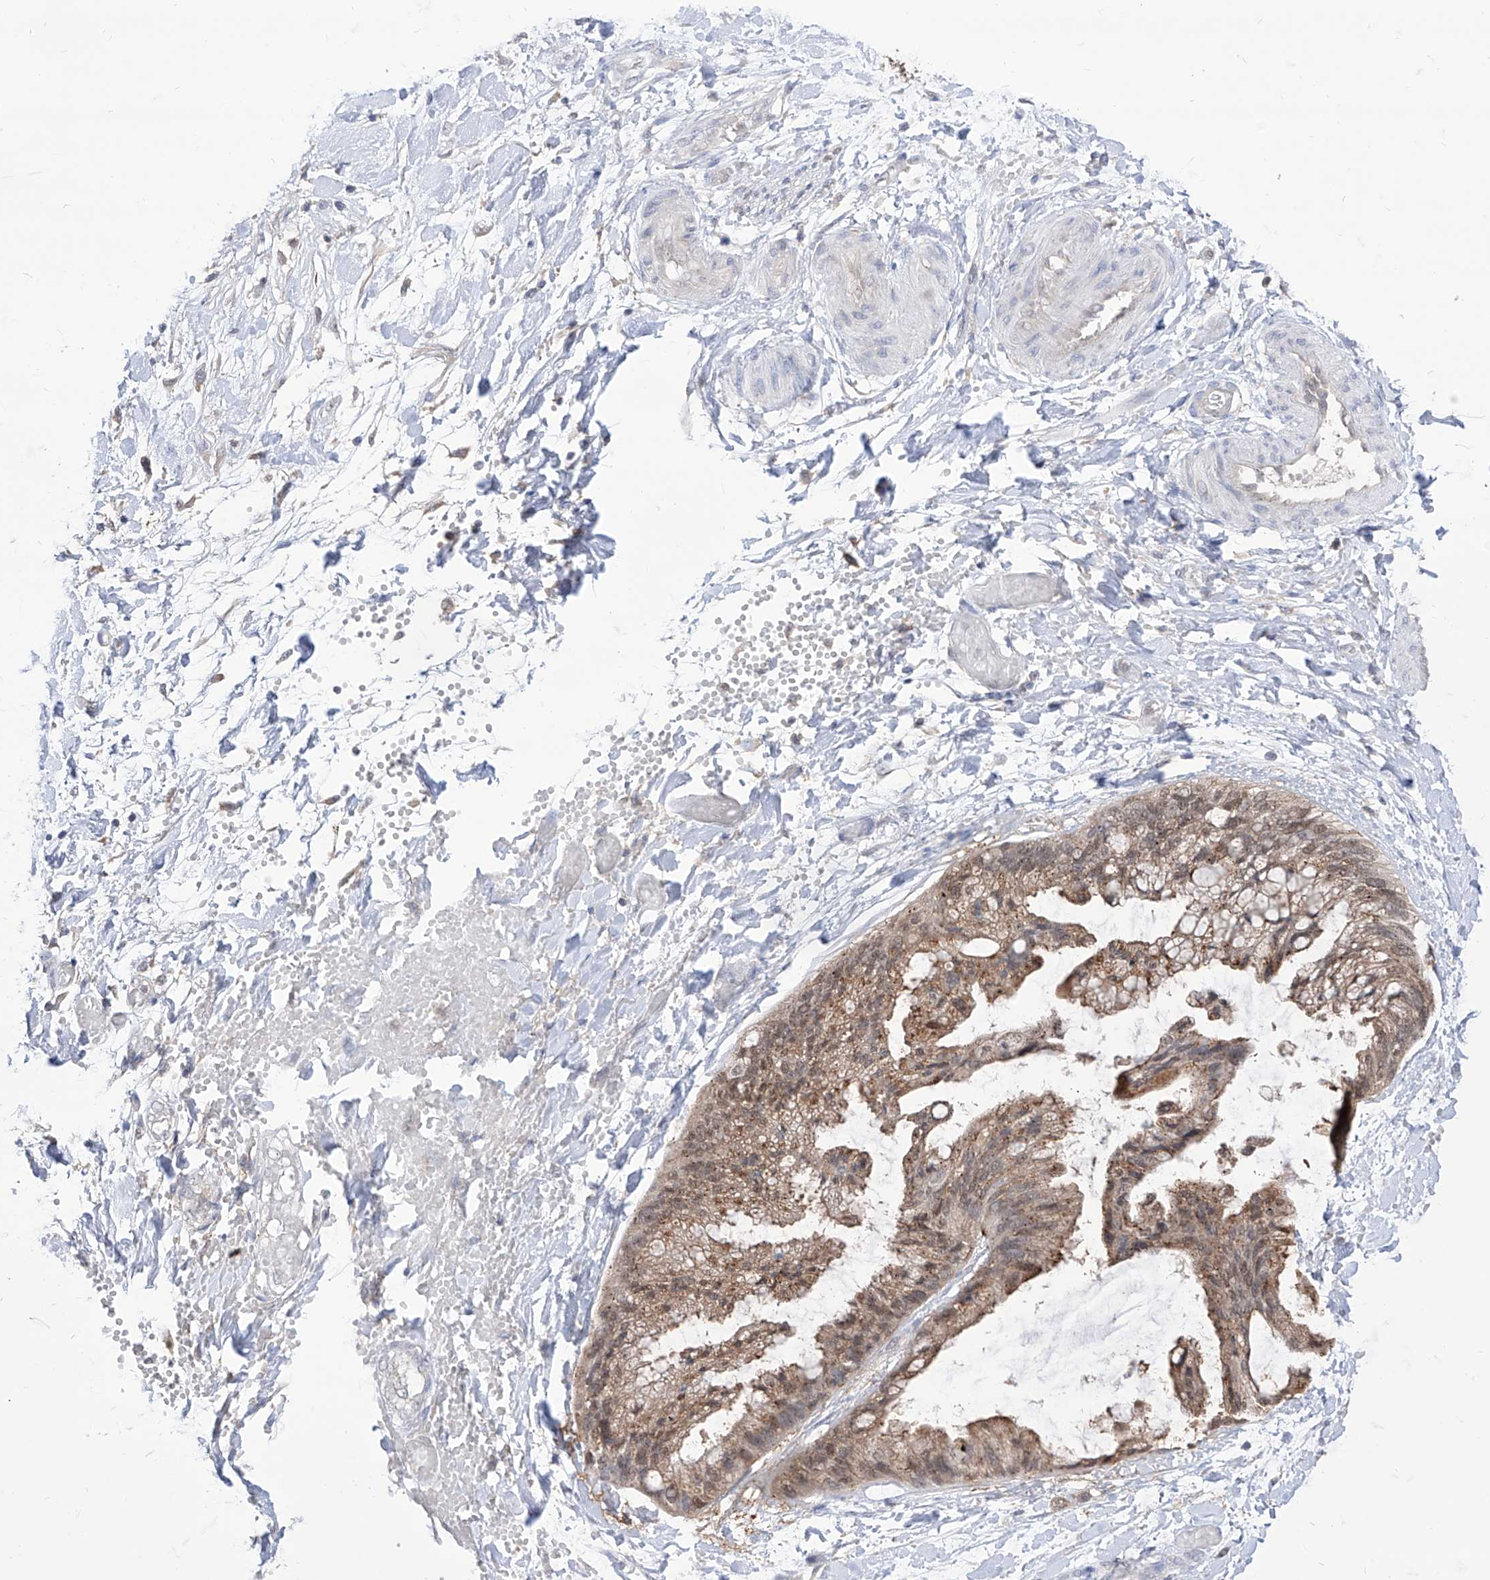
{"staining": {"intensity": "moderate", "quantity": ">75%", "location": "cytoplasmic/membranous,nuclear"}, "tissue": "ovarian cancer", "cell_type": "Tumor cells", "image_type": "cancer", "snomed": [{"axis": "morphology", "description": "Cystadenocarcinoma, mucinous, NOS"}, {"axis": "topography", "description": "Ovary"}], "caption": "Immunohistochemical staining of mucinous cystadenocarcinoma (ovarian) displays moderate cytoplasmic/membranous and nuclear protein staining in approximately >75% of tumor cells.", "gene": "BROX", "patient": {"sex": "female", "age": 39}}